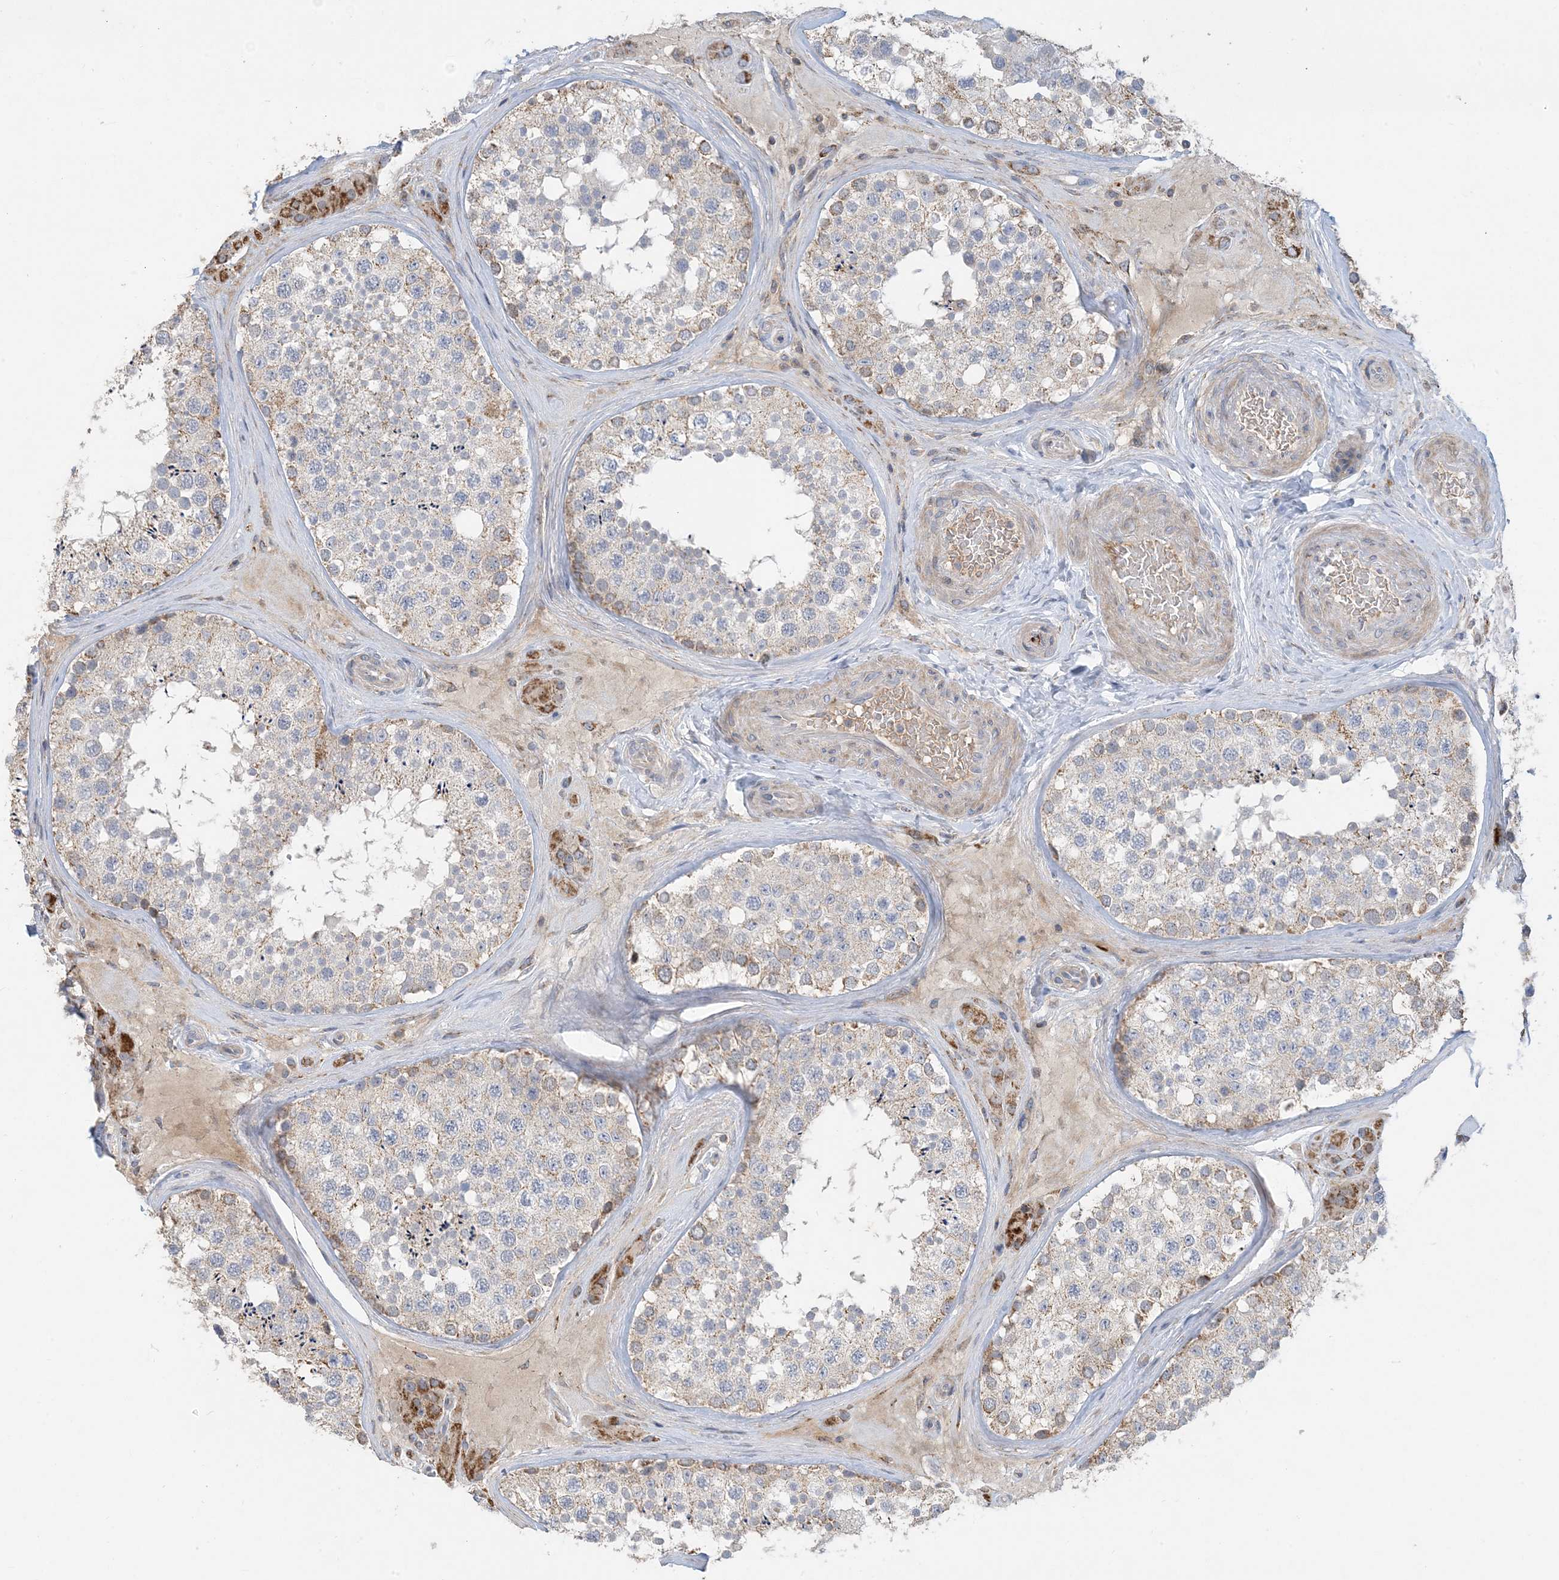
{"staining": {"intensity": "moderate", "quantity": "<25%", "location": "cytoplasmic/membranous"}, "tissue": "testis", "cell_type": "Cells in seminiferous ducts", "image_type": "normal", "snomed": [{"axis": "morphology", "description": "Normal tissue, NOS"}, {"axis": "topography", "description": "Testis"}], "caption": "IHC of benign human testis displays low levels of moderate cytoplasmic/membranous expression in approximately <25% of cells in seminiferous ducts.", "gene": "ECHDC1", "patient": {"sex": "male", "age": 46}}